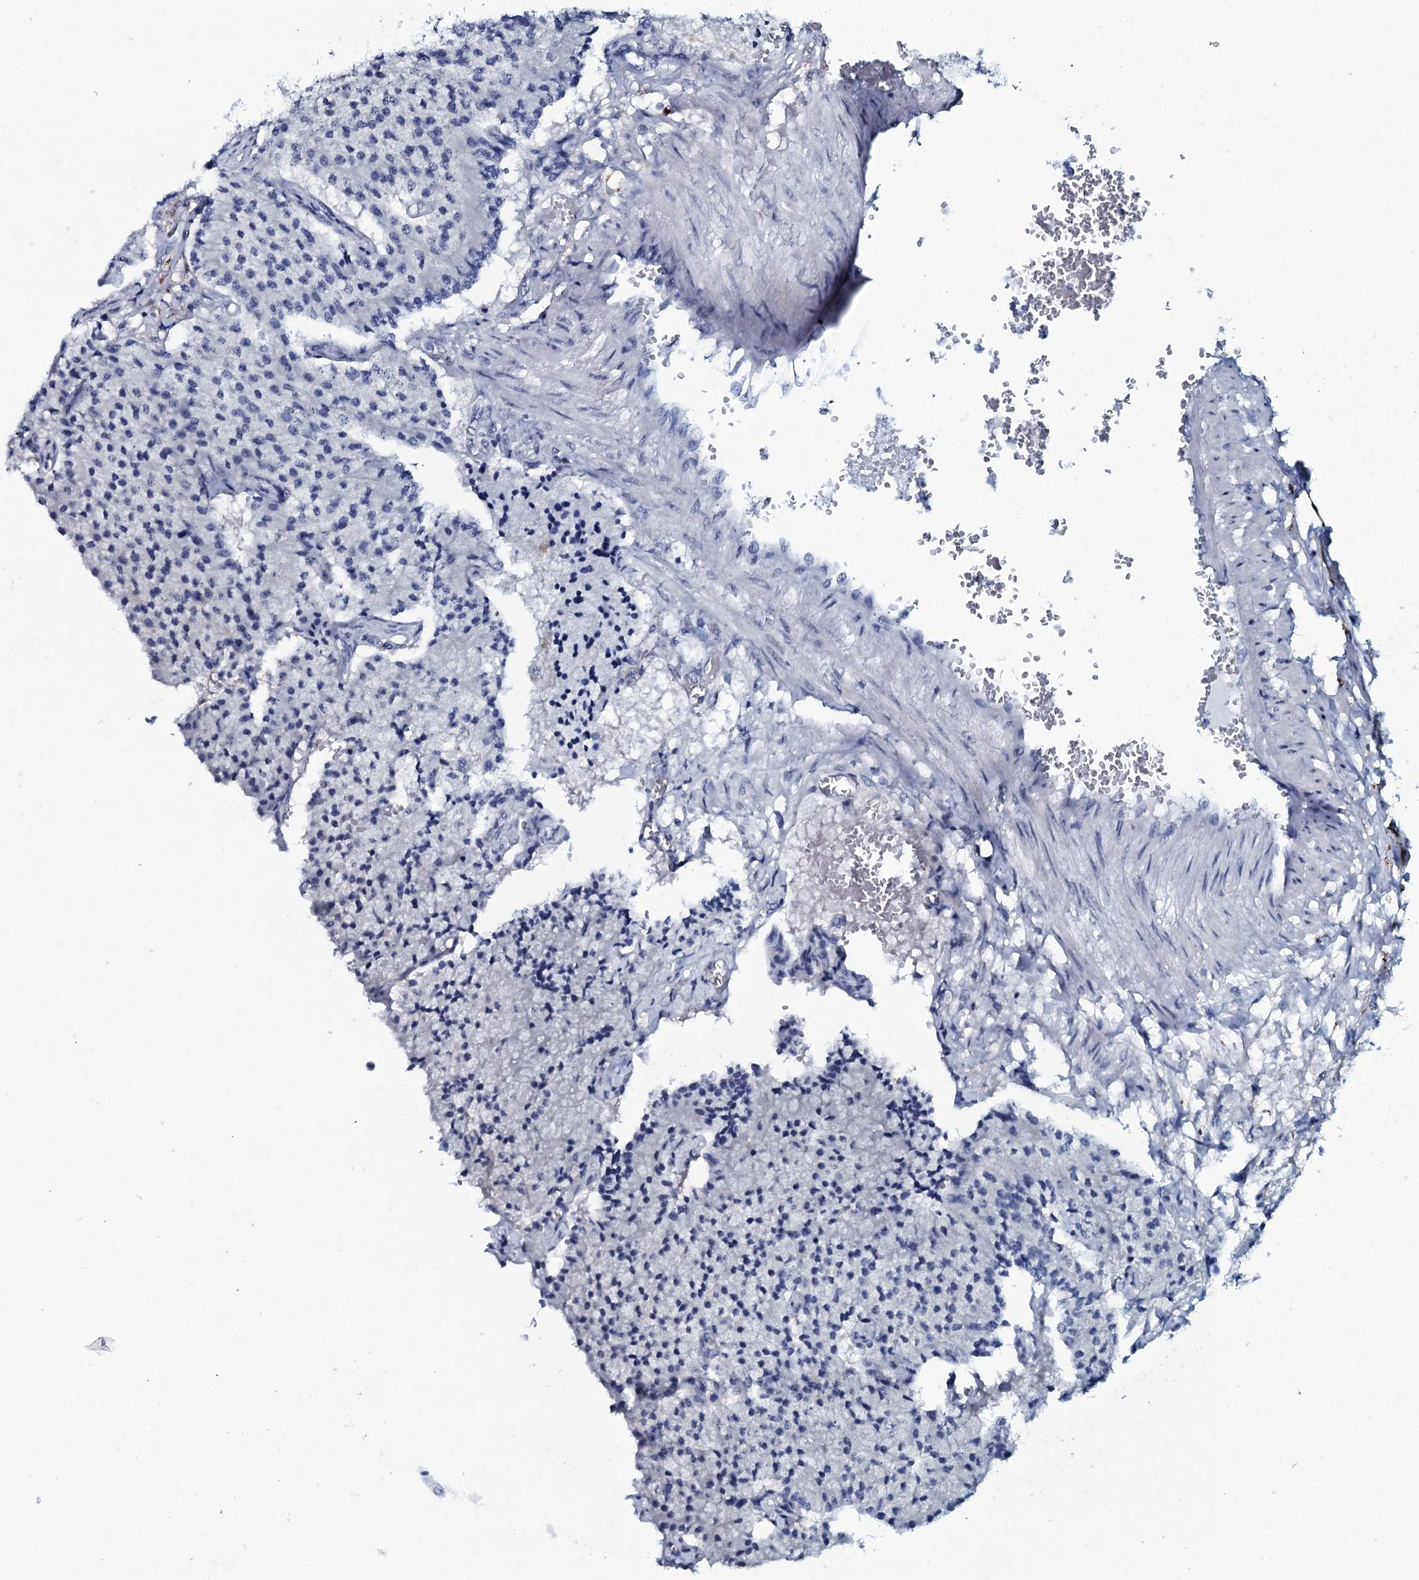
{"staining": {"intensity": "negative", "quantity": "none", "location": "none"}, "tissue": "carcinoid", "cell_type": "Tumor cells", "image_type": "cancer", "snomed": [{"axis": "morphology", "description": "Carcinoid, malignant, NOS"}, {"axis": "topography", "description": "Colon"}], "caption": "This is an immunohistochemistry image of carcinoid. There is no staining in tumor cells.", "gene": "SLC4A7", "patient": {"sex": "female", "age": 52}}